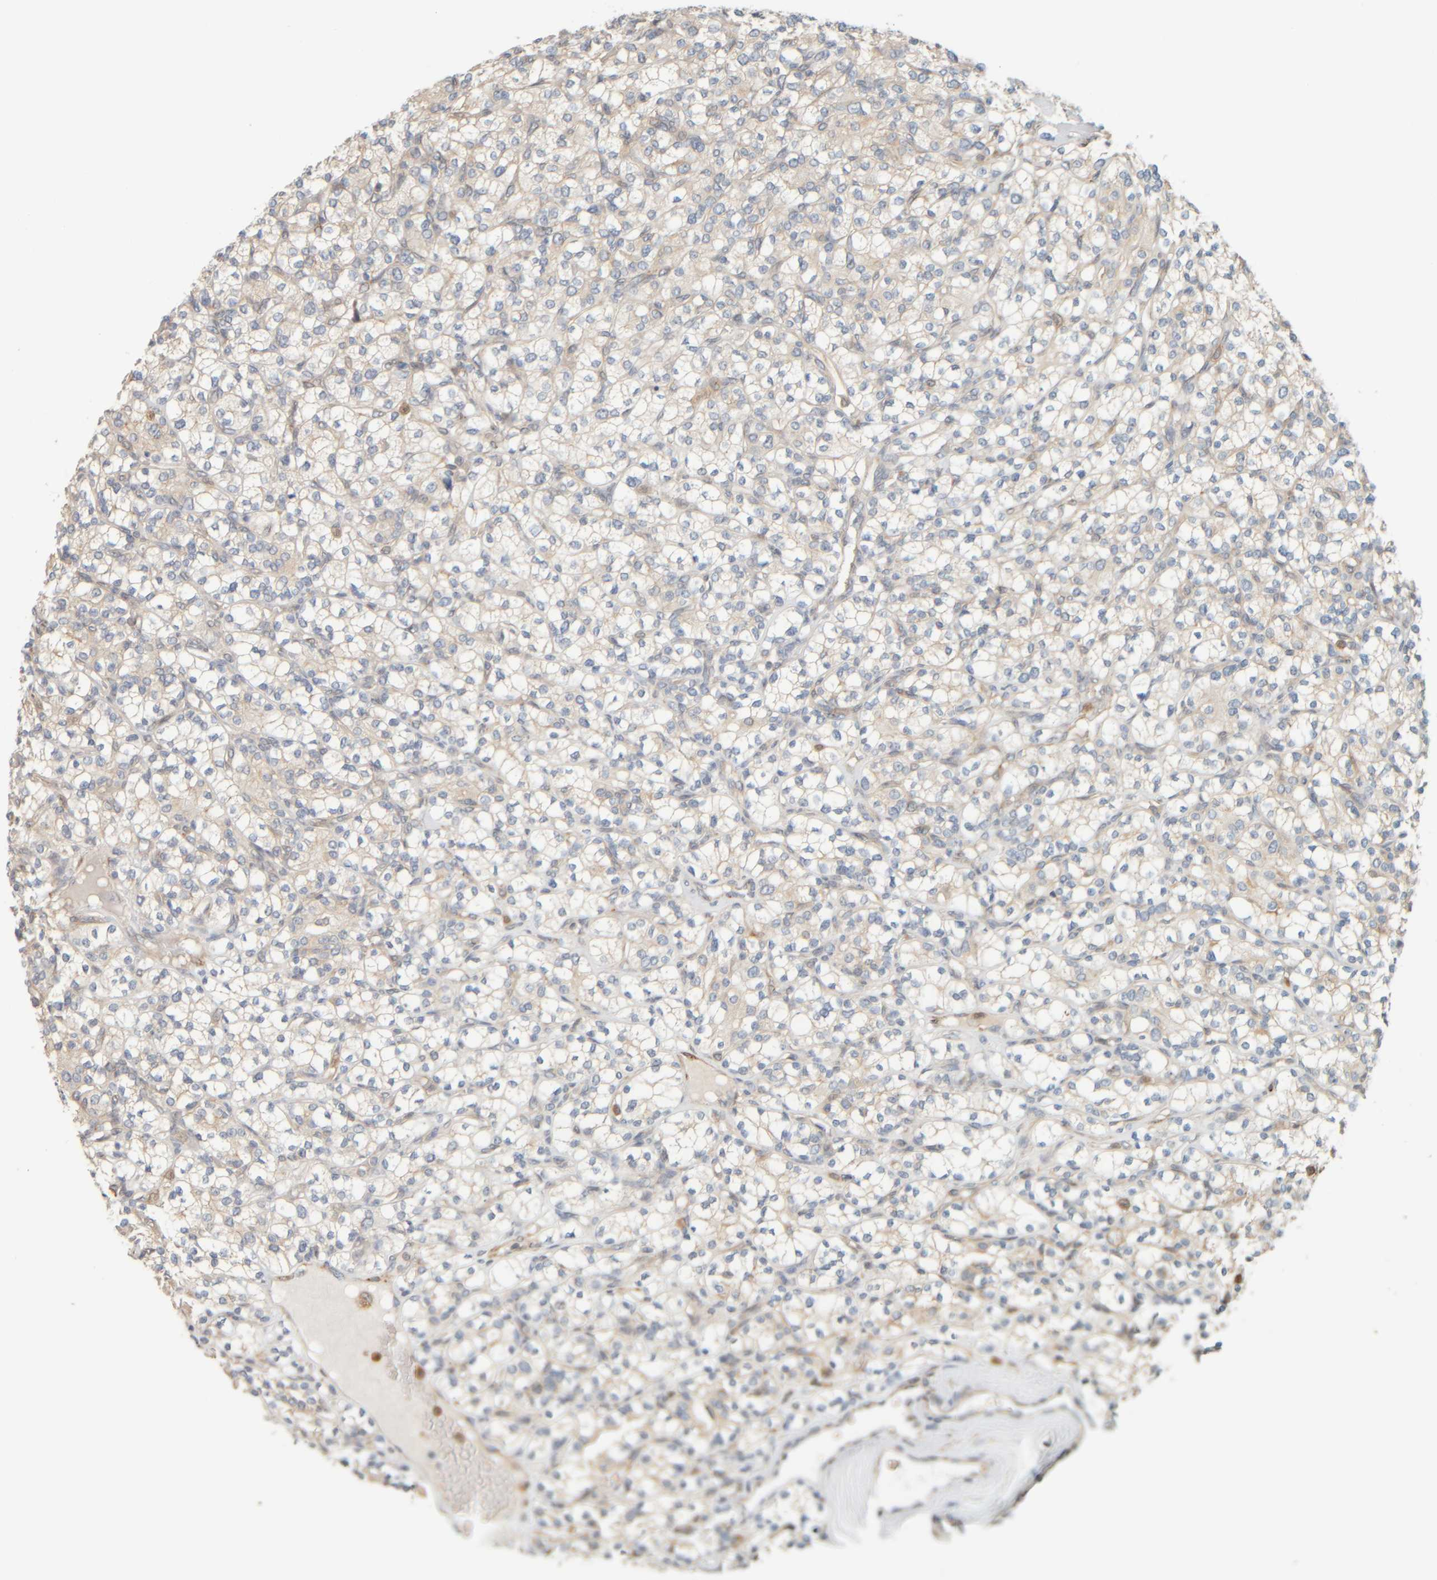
{"staining": {"intensity": "weak", "quantity": "<25%", "location": "cytoplasmic/membranous"}, "tissue": "renal cancer", "cell_type": "Tumor cells", "image_type": "cancer", "snomed": [{"axis": "morphology", "description": "Adenocarcinoma, NOS"}, {"axis": "topography", "description": "Kidney"}], "caption": "Immunohistochemistry photomicrograph of adenocarcinoma (renal) stained for a protein (brown), which demonstrates no positivity in tumor cells.", "gene": "PTGES3L-AARSD1", "patient": {"sex": "male", "age": 77}}